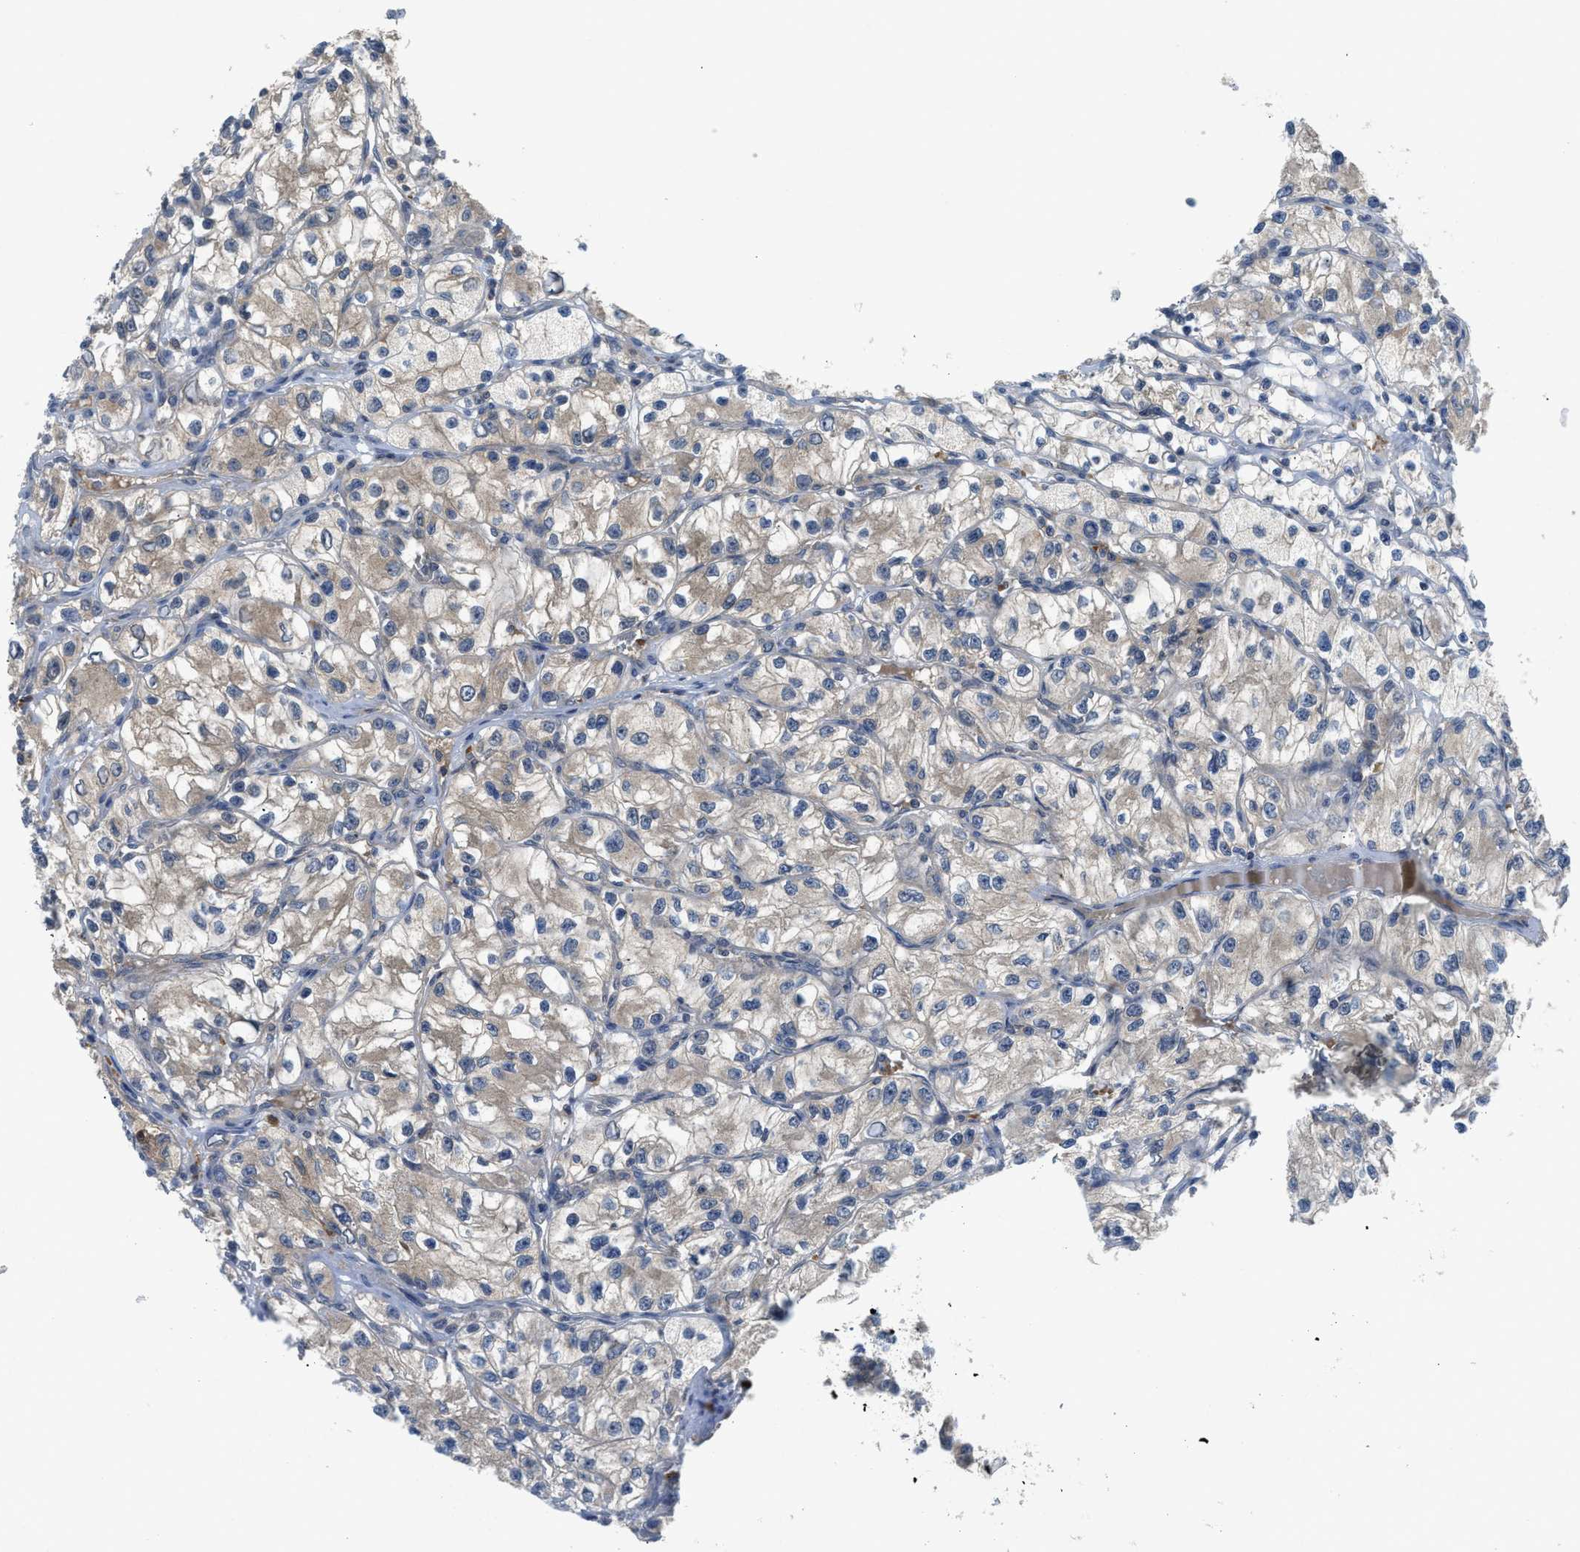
{"staining": {"intensity": "weak", "quantity": ">75%", "location": "cytoplasmic/membranous"}, "tissue": "renal cancer", "cell_type": "Tumor cells", "image_type": "cancer", "snomed": [{"axis": "morphology", "description": "Adenocarcinoma, NOS"}, {"axis": "topography", "description": "Kidney"}], "caption": "The photomicrograph shows immunohistochemical staining of renal adenocarcinoma. There is weak cytoplasmic/membranous expression is seen in about >75% of tumor cells.", "gene": "PDE7A", "patient": {"sex": "female", "age": 57}}